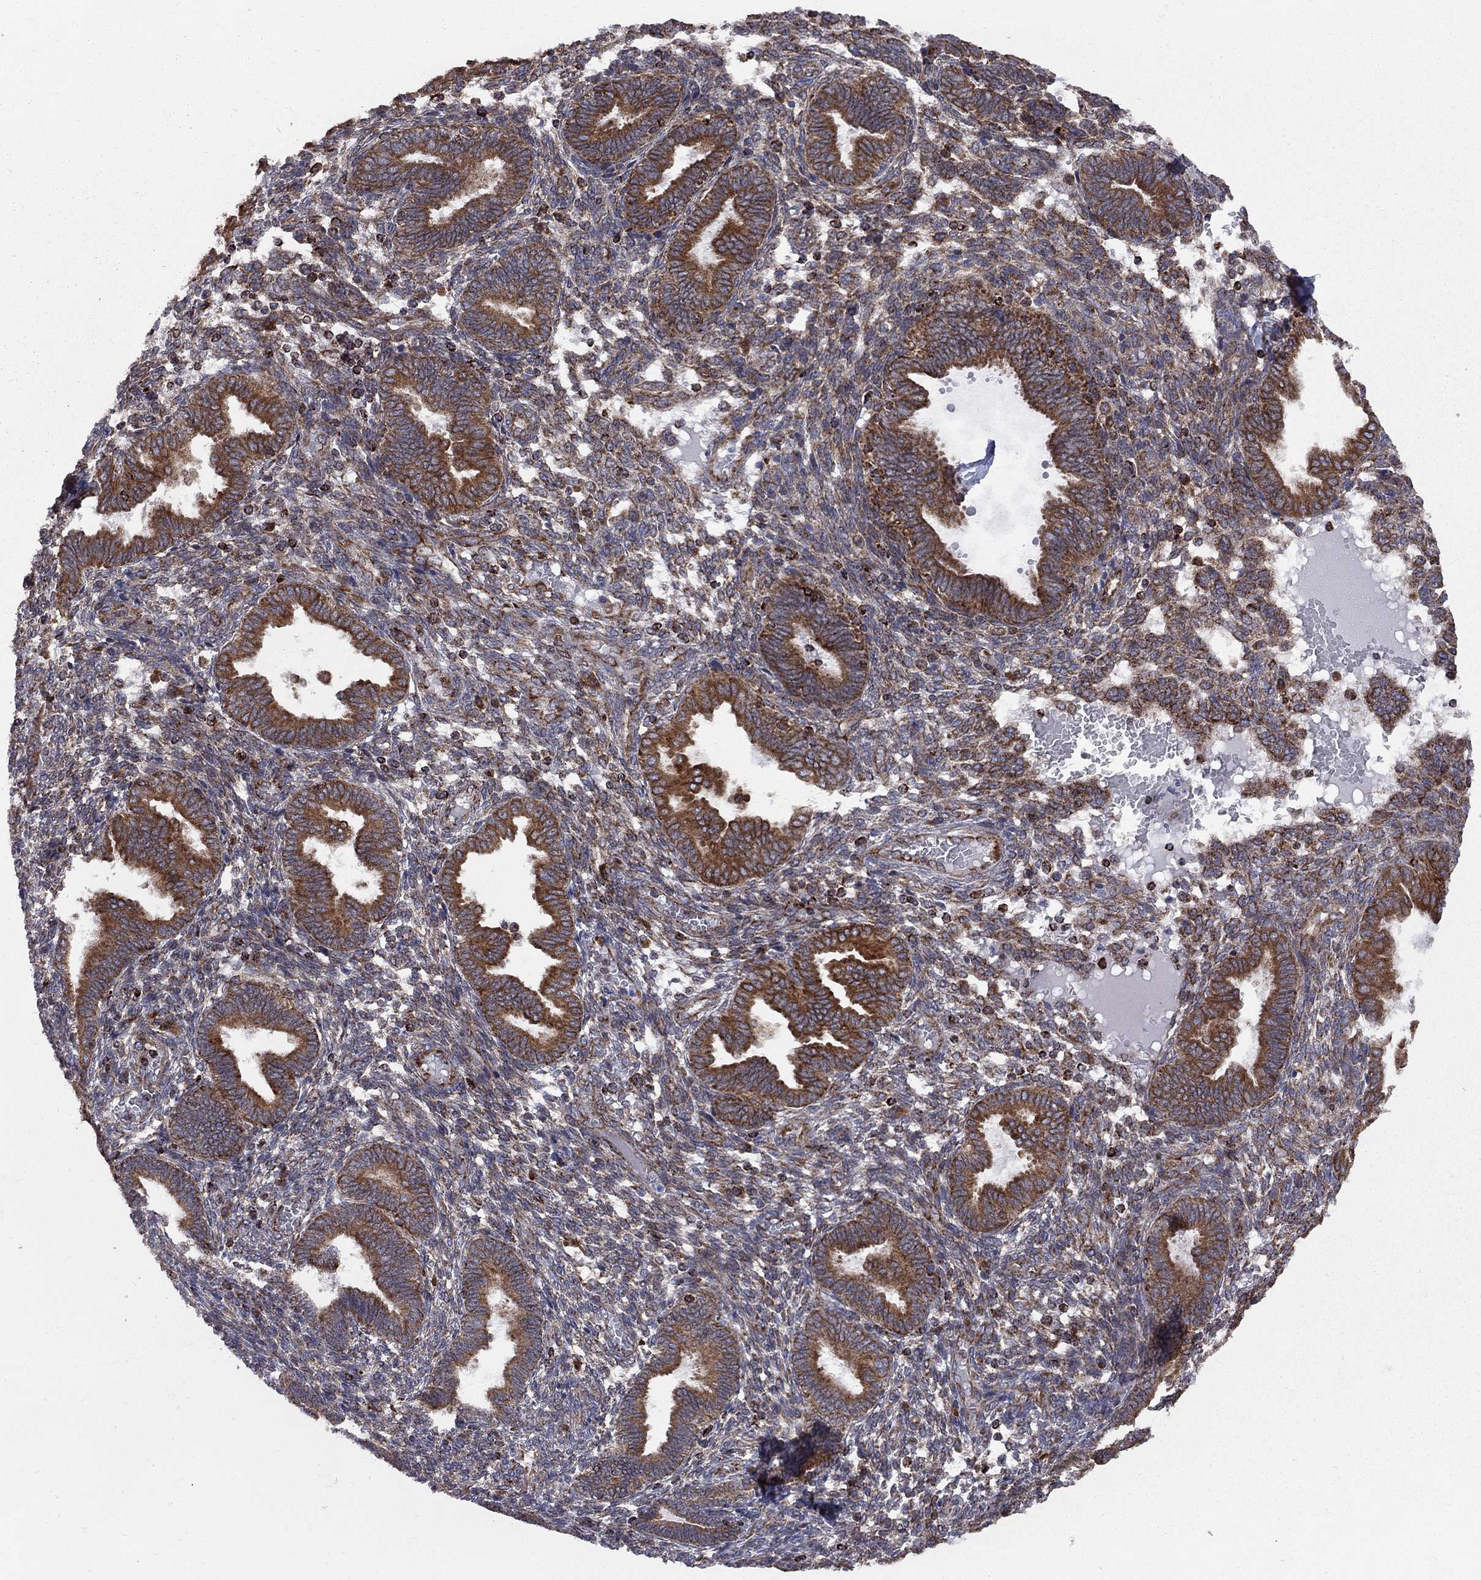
{"staining": {"intensity": "moderate", "quantity": "<25%", "location": "cytoplasmic/membranous"}, "tissue": "endometrium", "cell_type": "Cells in endometrial stroma", "image_type": "normal", "snomed": [{"axis": "morphology", "description": "Normal tissue, NOS"}, {"axis": "topography", "description": "Endometrium"}], "caption": "A low amount of moderate cytoplasmic/membranous positivity is seen in about <25% of cells in endometrial stroma in benign endometrium.", "gene": "CLPTM1", "patient": {"sex": "female", "age": 42}}